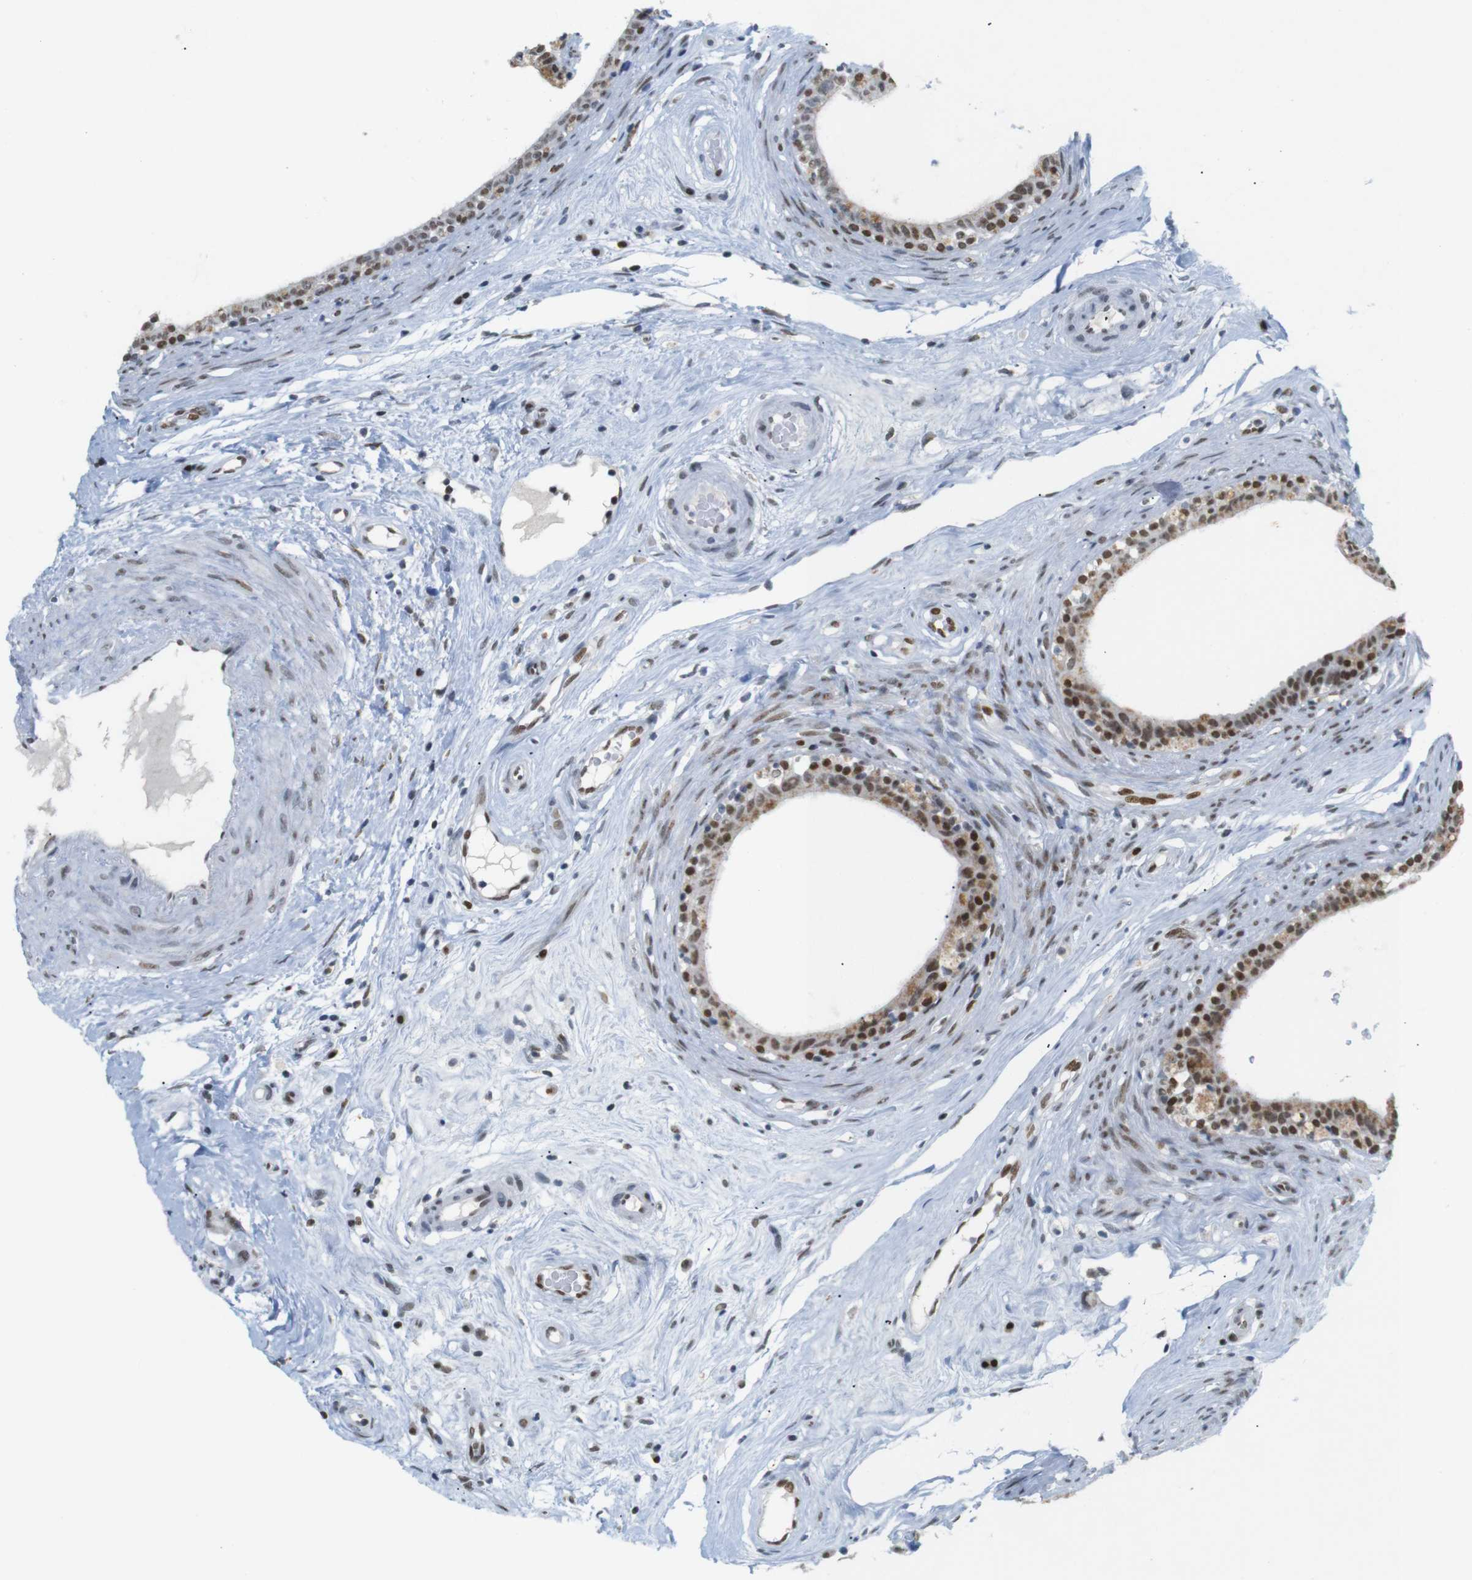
{"staining": {"intensity": "strong", "quantity": ">75%", "location": "nuclear"}, "tissue": "epididymis", "cell_type": "Glandular cells", "image_type": "normal", "snomed": [{"axis": "morphology", "description": "Normal tissue, NOS"}, {"axis": "morphology", "description": "Inflammation, NOS"}, {"axis": "topography", "description": "Epididymis"}], "caption": "Immunohistochemistry micrograph of benign epididymis stained for a protein (brown), which demonstrates high levels of strong nuclear expression in approximately >75% of glandular cells.", "gene": "RIOX2", "patient": {"sex": "male", "age": 84}}